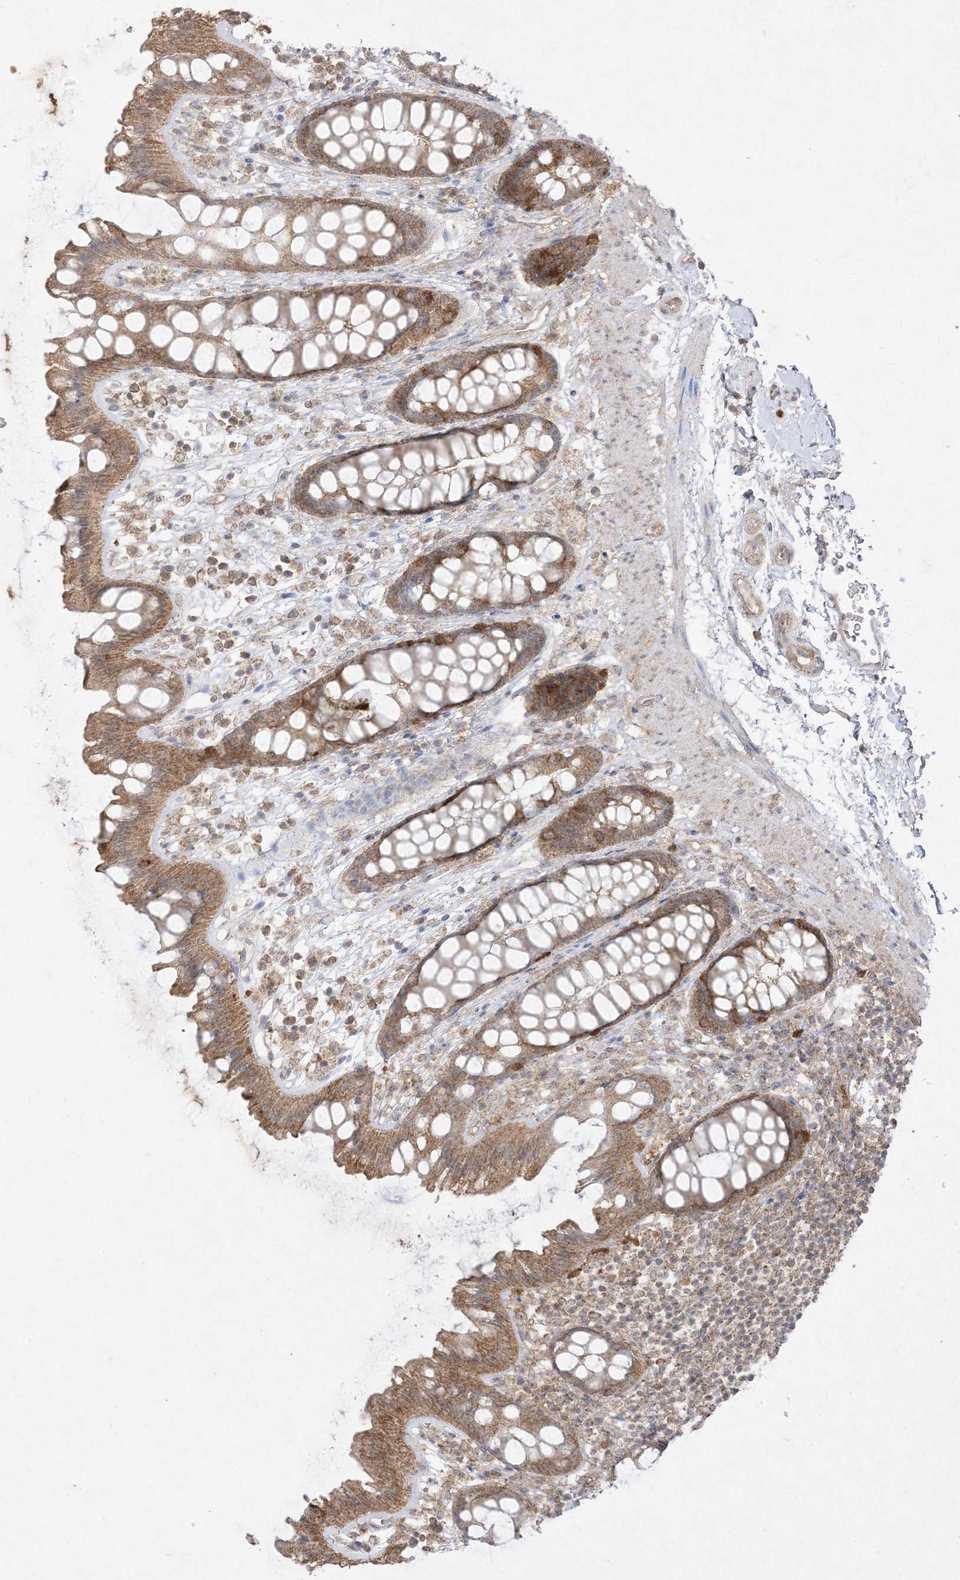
{"staining": {"intensity": "moderate", "quantity": ">75%", "location": "cytoplasmic/membranous"}, "tissue": "rectum", "cell_type": "Glandular cells", "image_type": "normal", "snomed": [{"axis": "morphology", "description": "Normal tissue, NOS"}, {"axis": "topography", "description": "Rectum"}], "caption": "IHC of benign human rectum exhibits medium levels of moderate cytoplasmic/membranous staining in about >75% of glandular cells.", "gene": "UBE2C", "patient": {"sex": "female", "age": 65}}